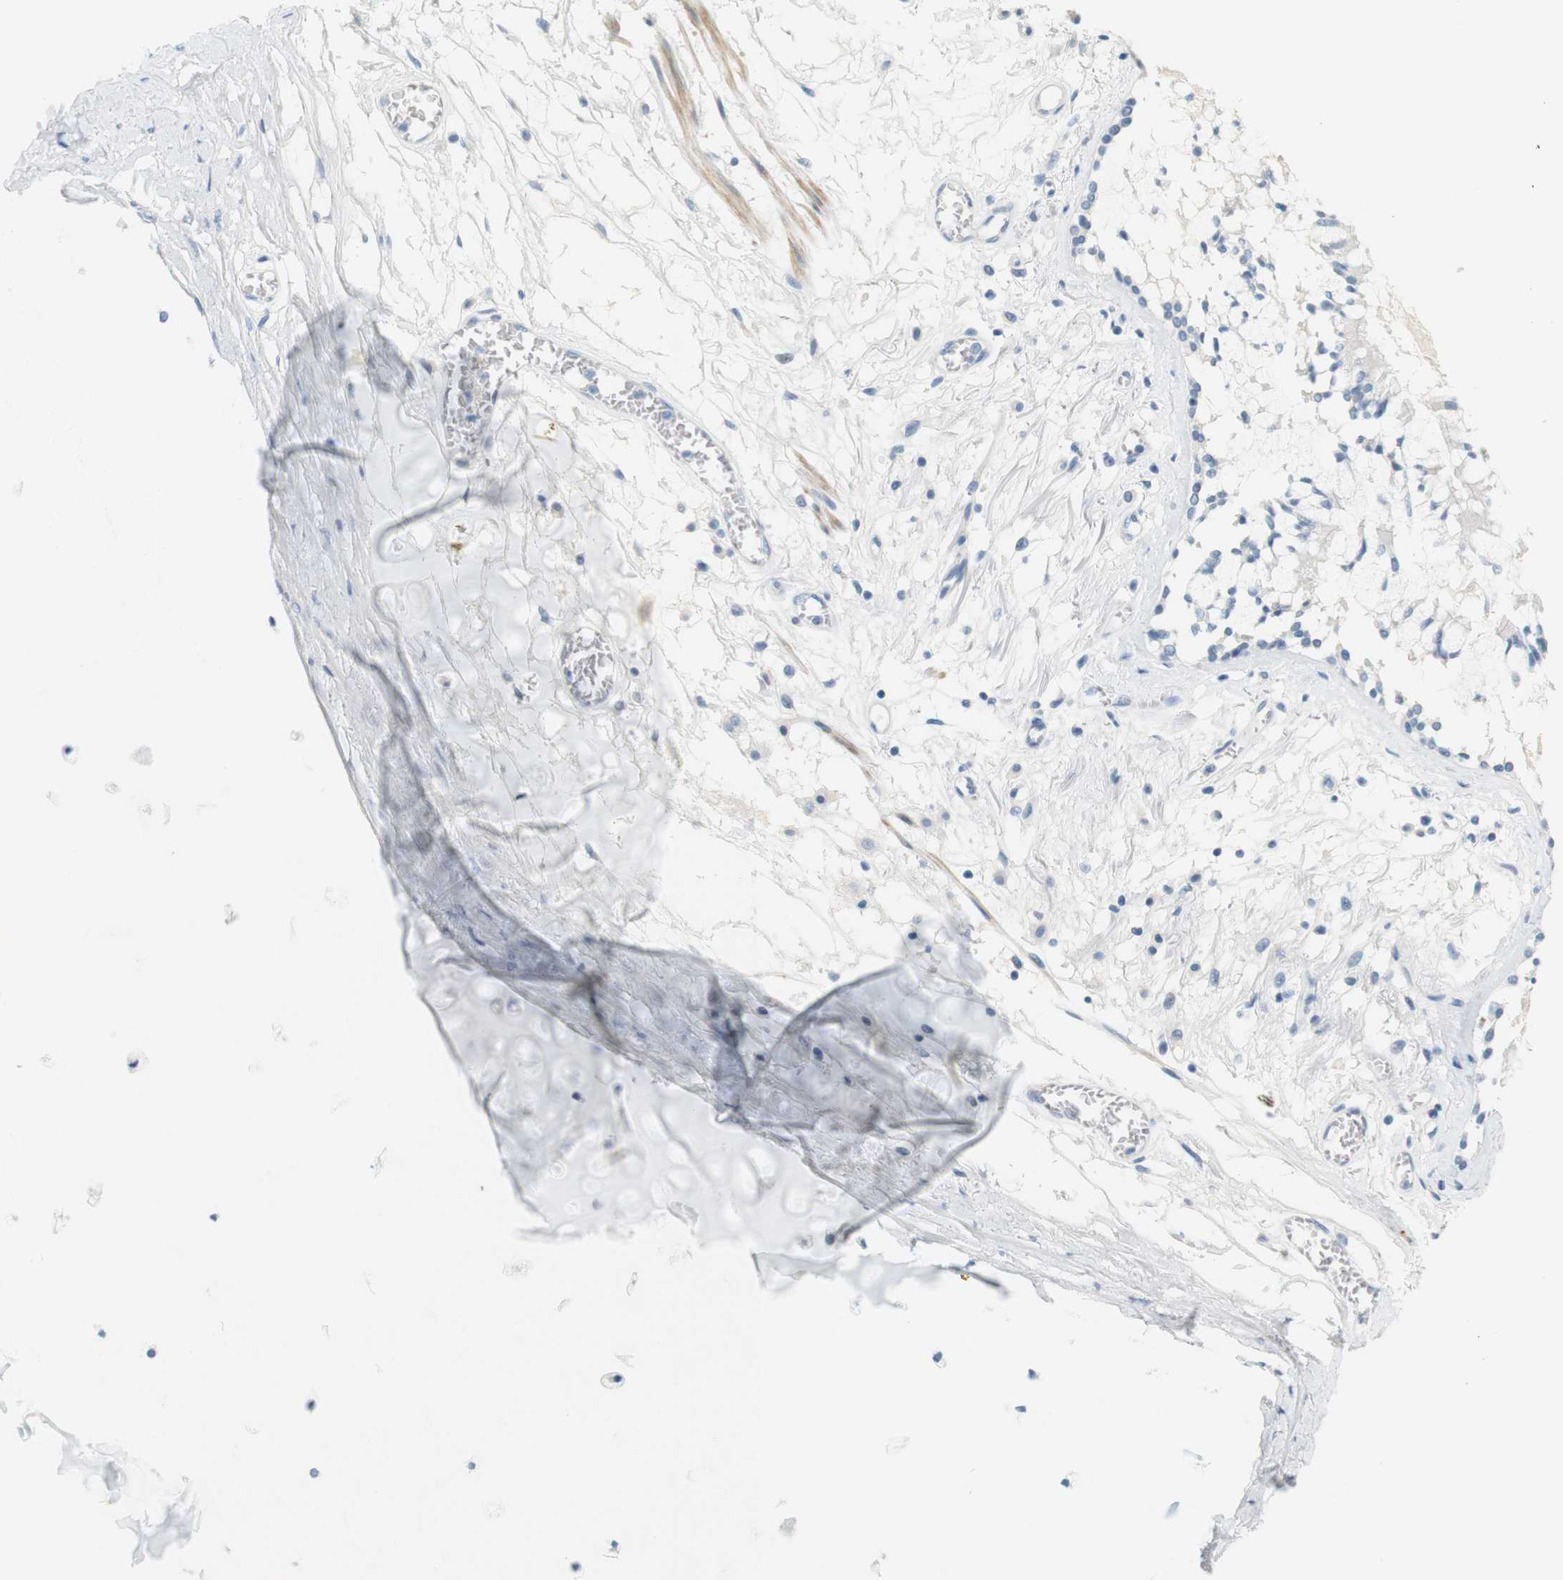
{"staining": {"intensity": "weak", "quantity": "<25%", "location": "cytoplasmic/membranous"}, "tissue": "bronchus", "cell_type": "Respiratory epithelial cells", "image_type": "normal", "snomed": [{"axis": "morphology", "description": "Normal tissue, NOS"}, {"axis": "morphology", "description": "Inflammation, NOS"}, {"axis": "topography", "description": "Cartilage tissue"}, {"axis": "topography", "description": "Lung"}], "caption": "Immunohistochemical staining of unremarkable human bronchus reveals no significant positivity in respiratory epithelial cells.", "gene": "HRH2", "patient": {"sex": "male", "age": 71}}